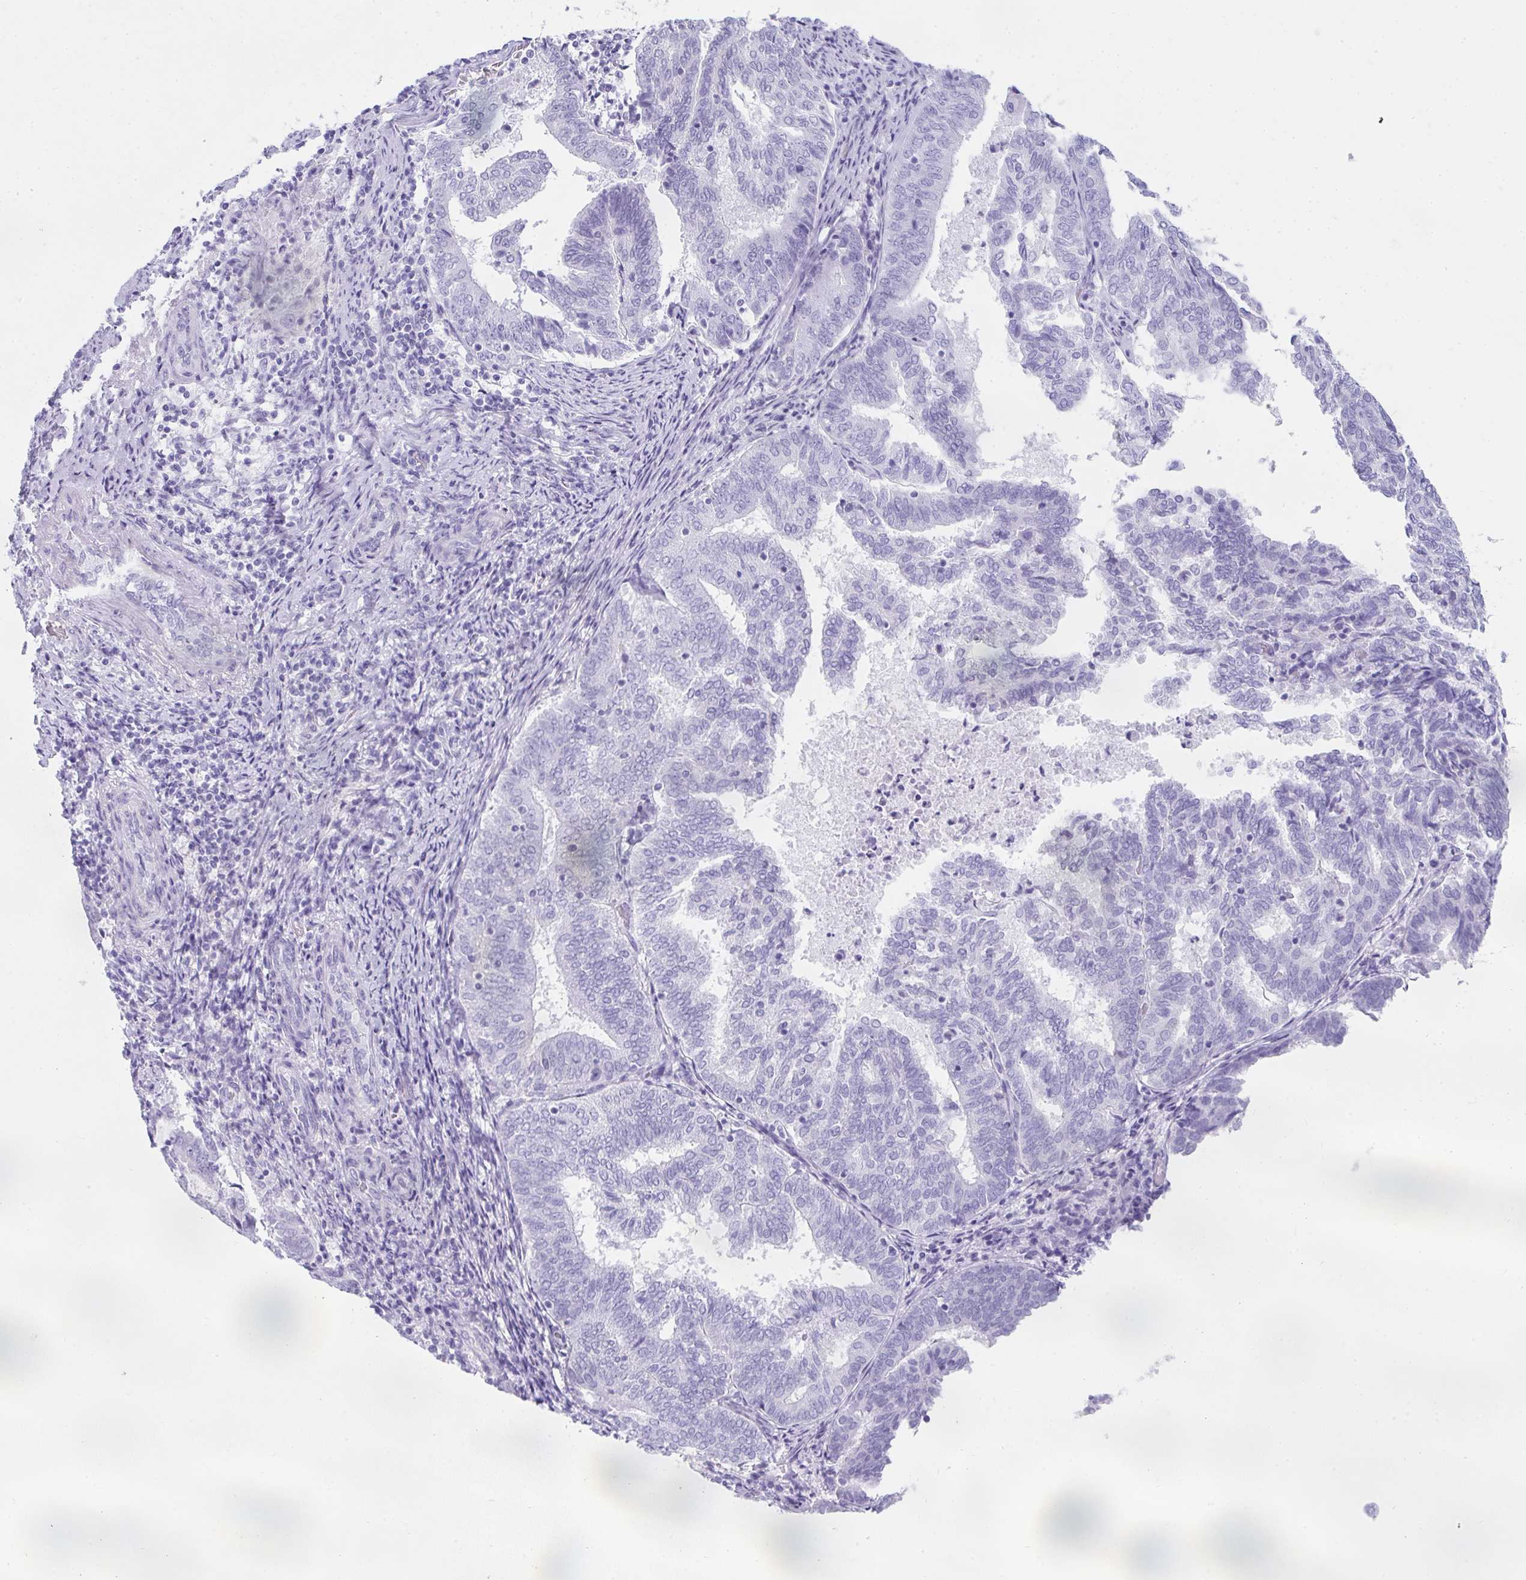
{"staining": {"intensity": "negative", "quantity": "none", "location": "none"}, "tissue": "endometrial cancer", "cell_type": "Tumor cells", "image_type": "cancer", "snomed": [{"axis": "morphology", "description": "Adenocarcinoma, NOS"}, {"axis": "topography", "description": "Endometrium"}], "caption": "There is no significant positivity in tumor cells of adenocarcinoma (endometrial).", "gene": "RLF", "patient": {"sex": "female", "age": 80}}